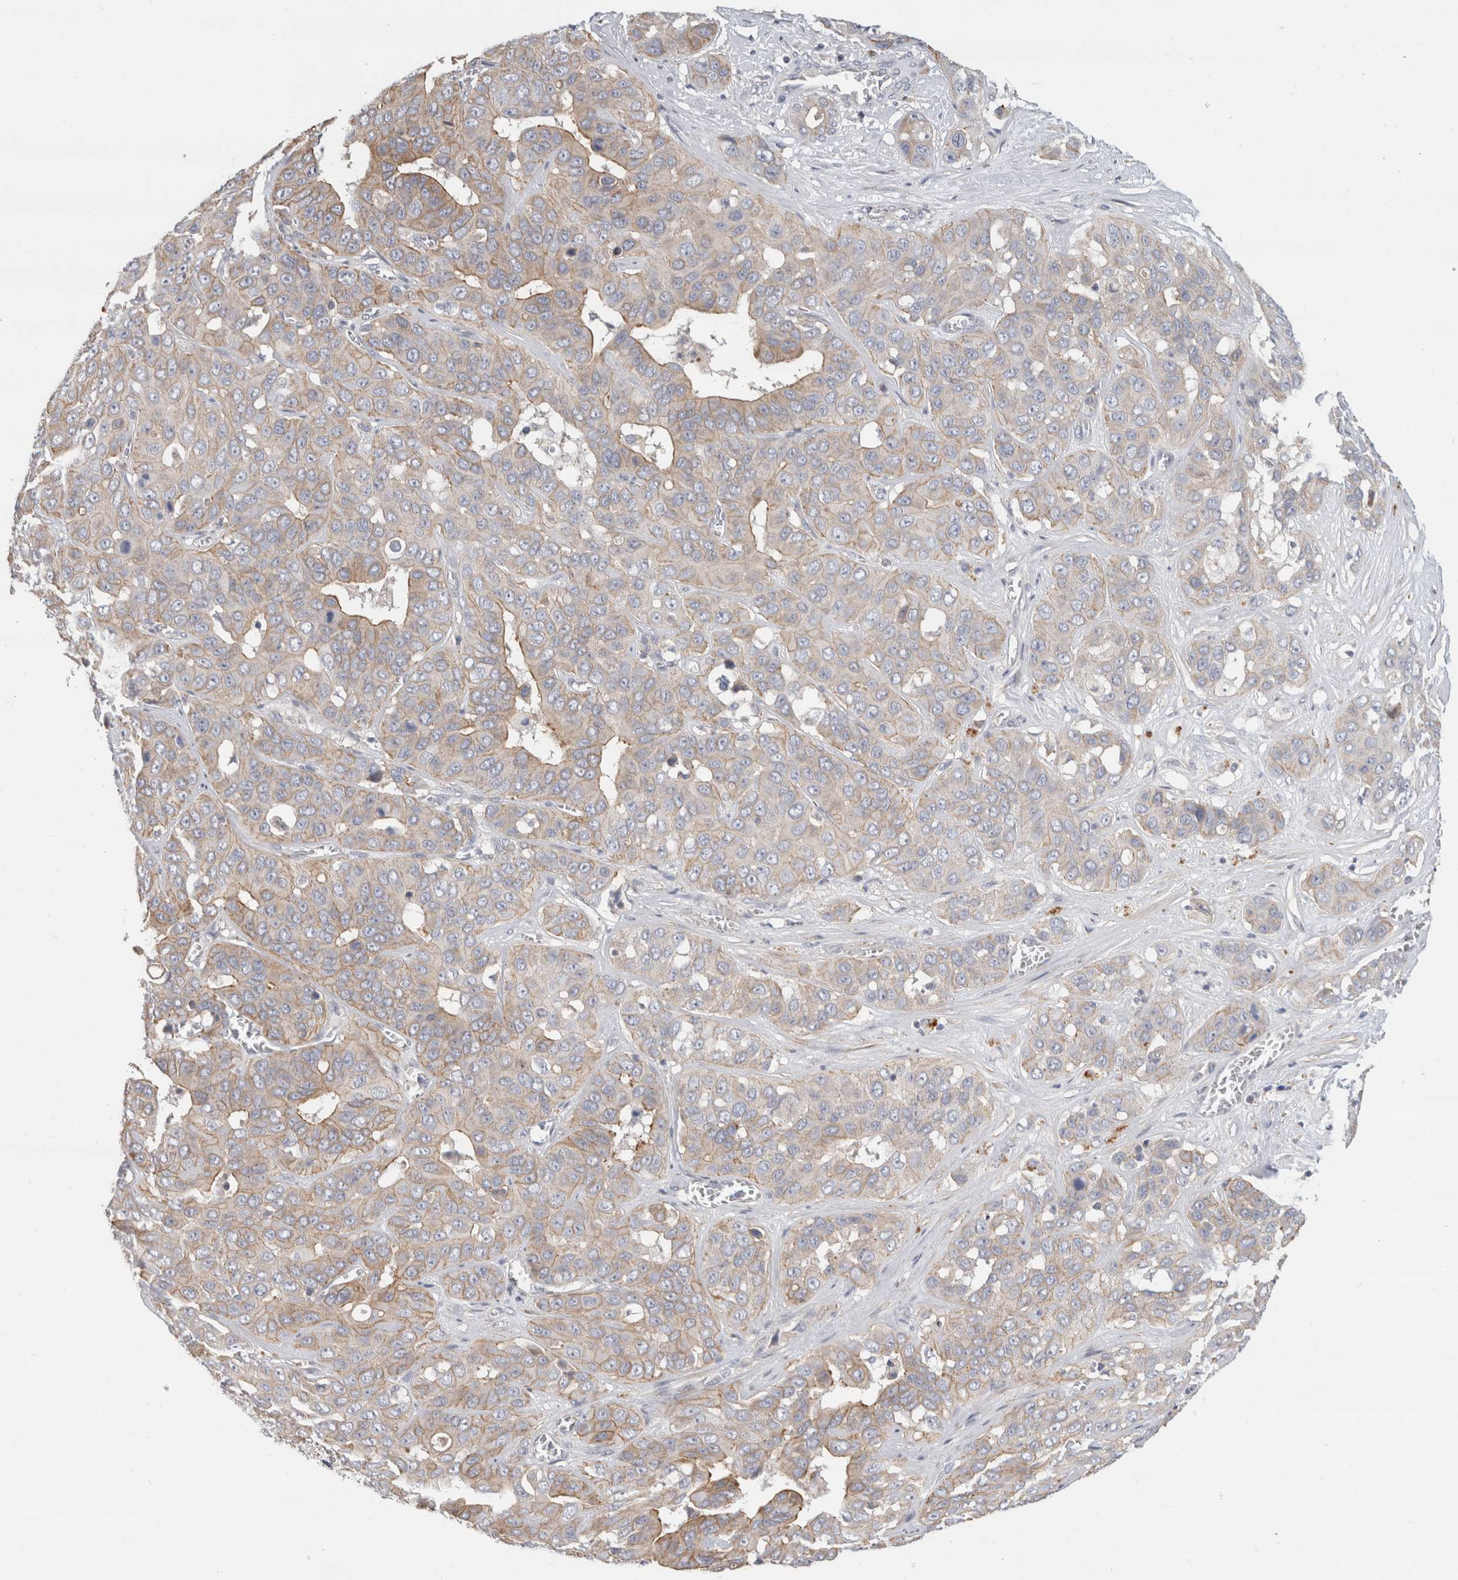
{"staining": {"intensity": "moderate", "quantity": "<25%", "location": "cytoplasmic/membranous"}, "tissue": "liver cancer", "cell_type": "Tumor cells", "image_type": "cancer", "snomed": [{"axis": "morphology", "description": "Cholangiocarcinoma"}, {"axis": "topography", "description": "Liver"}], "caption": "An image of liver cholangiocarcinoma stained for a protein displays moderate cytoplasmic/membranous brown staining in tumor cells.", "gene": "AFP", "patient": {"sex": "female", "age": 52}}